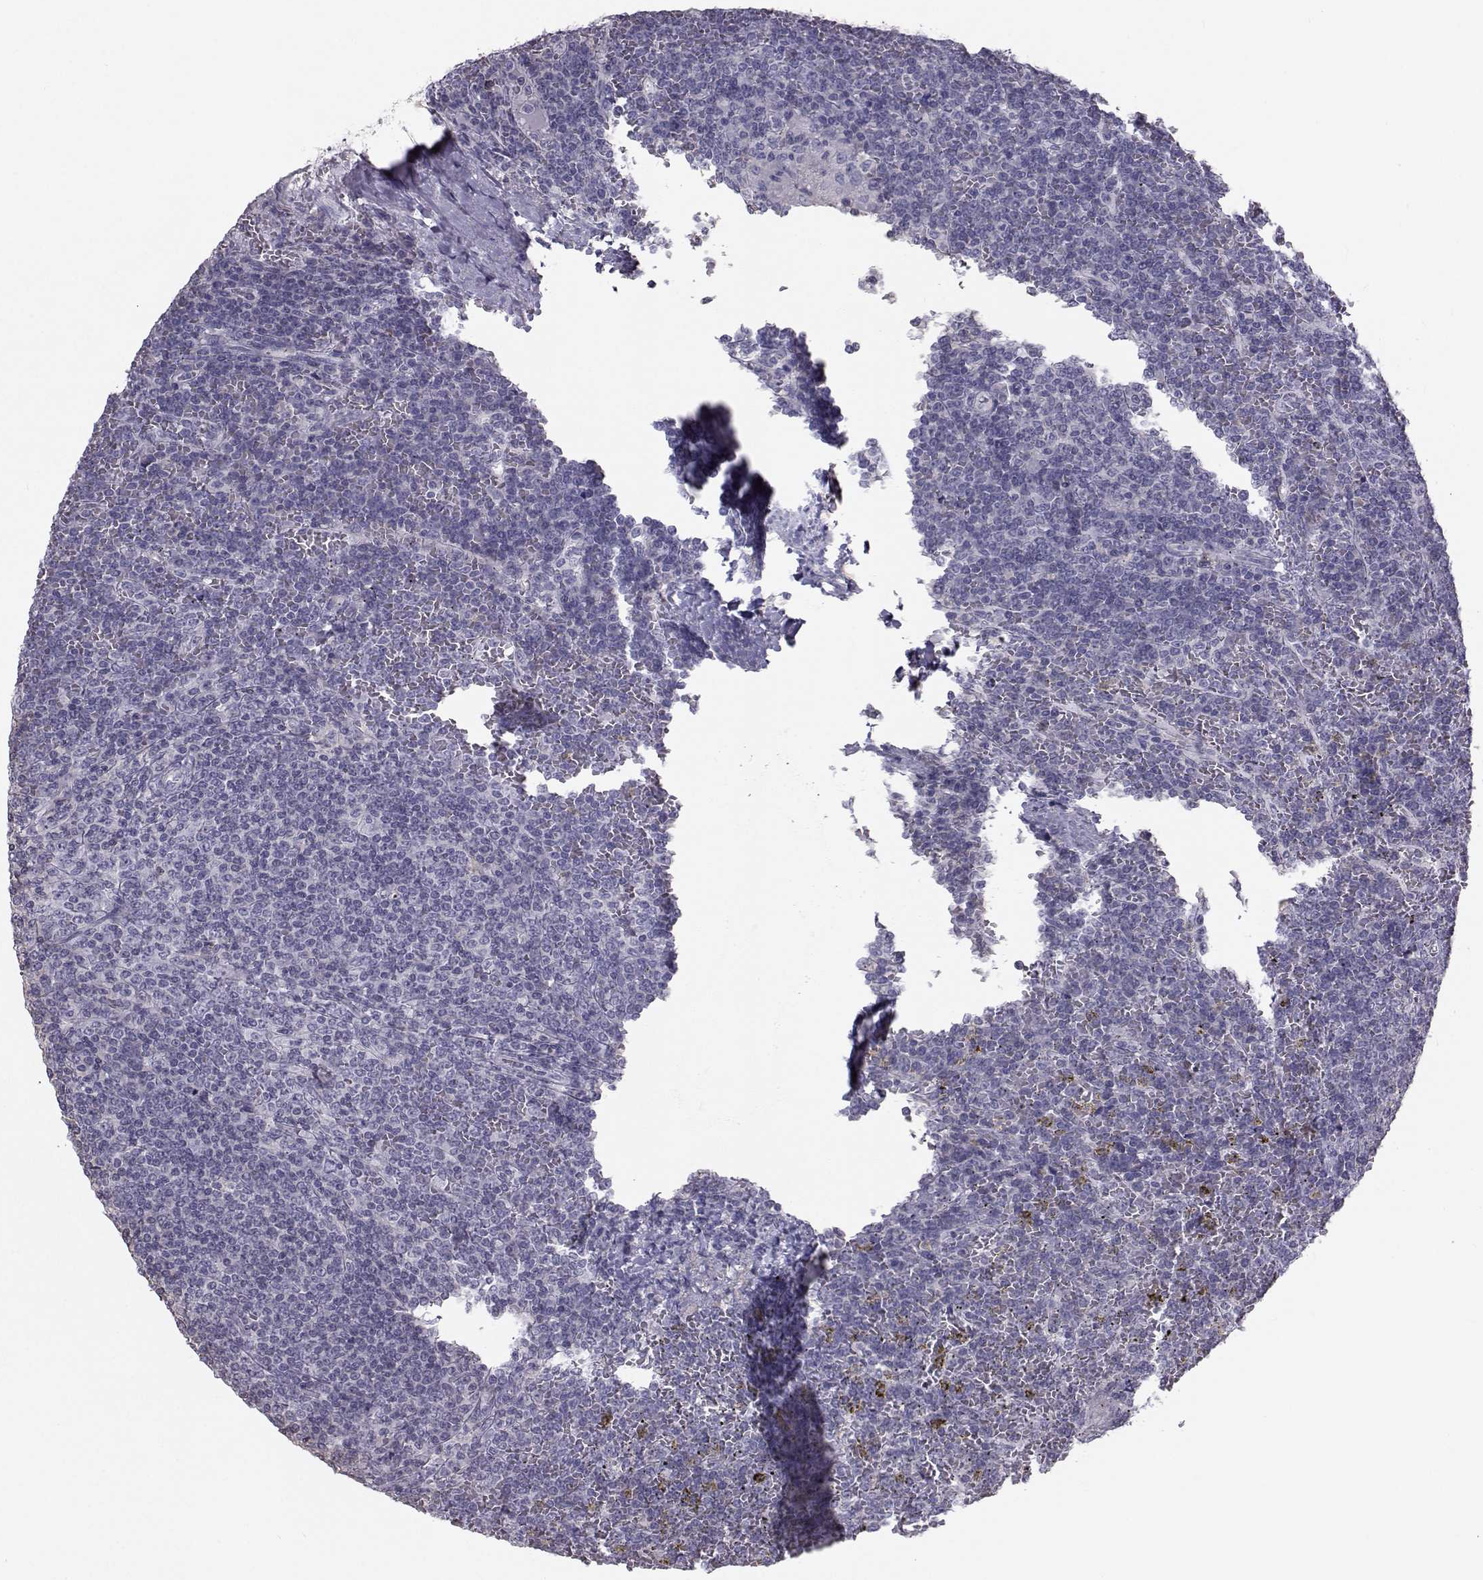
{"staining": {"intensity": "negative", "quantity": "none", "location": "none"}, "tissue": "lymphoma", "cell_type": "Tumor cells", "image_type": "cancer", "snomed": [{"axis": "morphology", "description": "Malignant lymphoma, non-Hodgkin's type, Low grade"}, {"axis": "topography", "description": "Spleen"}], "caption": "Immunohistochemistry photomicrograph of low-grade malignant lymphoma, non-Hodgkin's type stained for a protein (brown), which demonstrates no expression in tumor cells.", "gene": "GARIN3", "patient": {"sex": "female", "age": 19}}